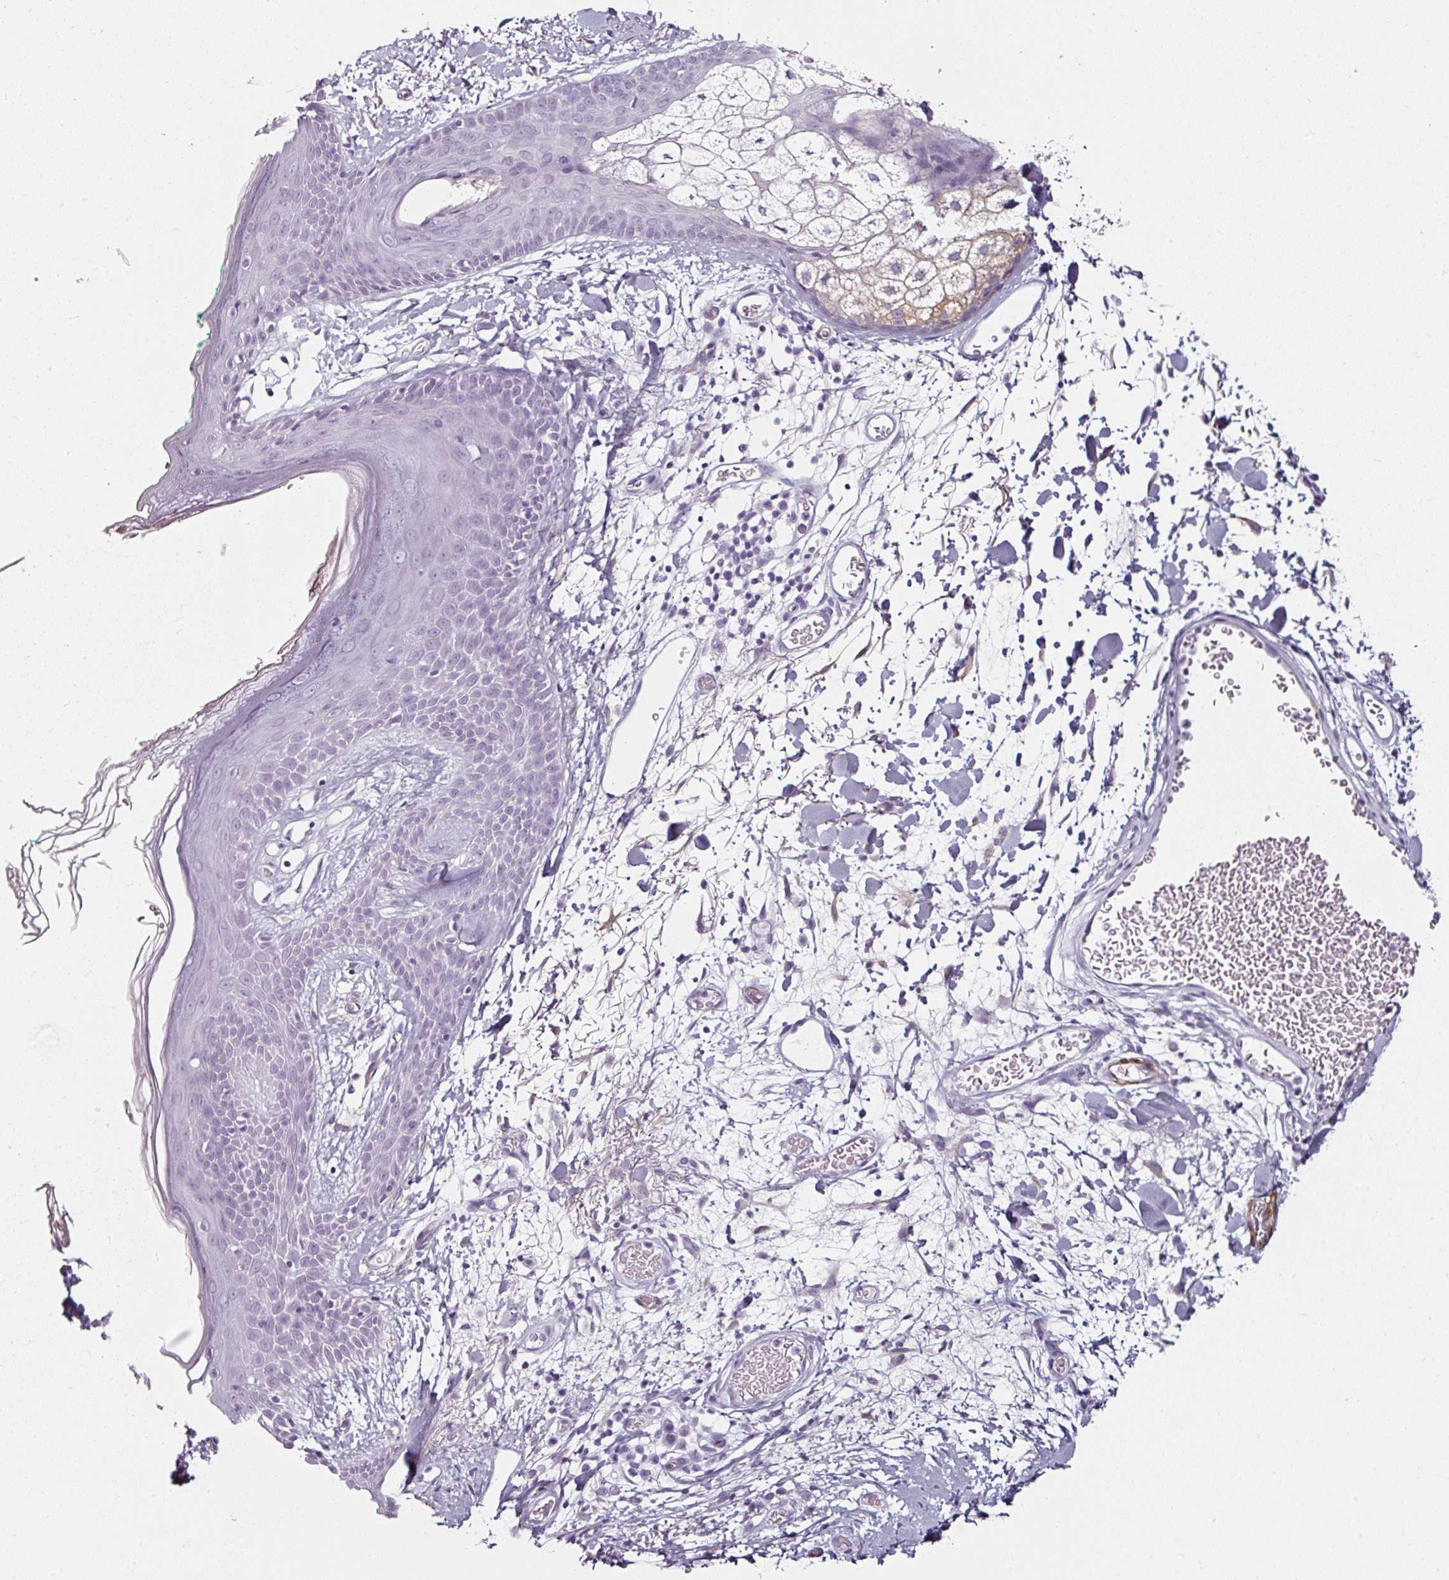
{"staining": {"intensity": "negative", "quantity": "none", "location": "none"}, "tissue": "skin", "cell_type": "Fibroblasts", "image_type": "normal", "snomed": [{"axis": "morphology", "description": "Normal tissue, NOS"}, {"axis": "topography", "description": "Skin"}], "caption": "Immunohistochemistry (IHC) of unremarkable skin displays no staining in fibroblasts.", "gene": "CAP2", "patient": {"sex": "male", "age": 79}}